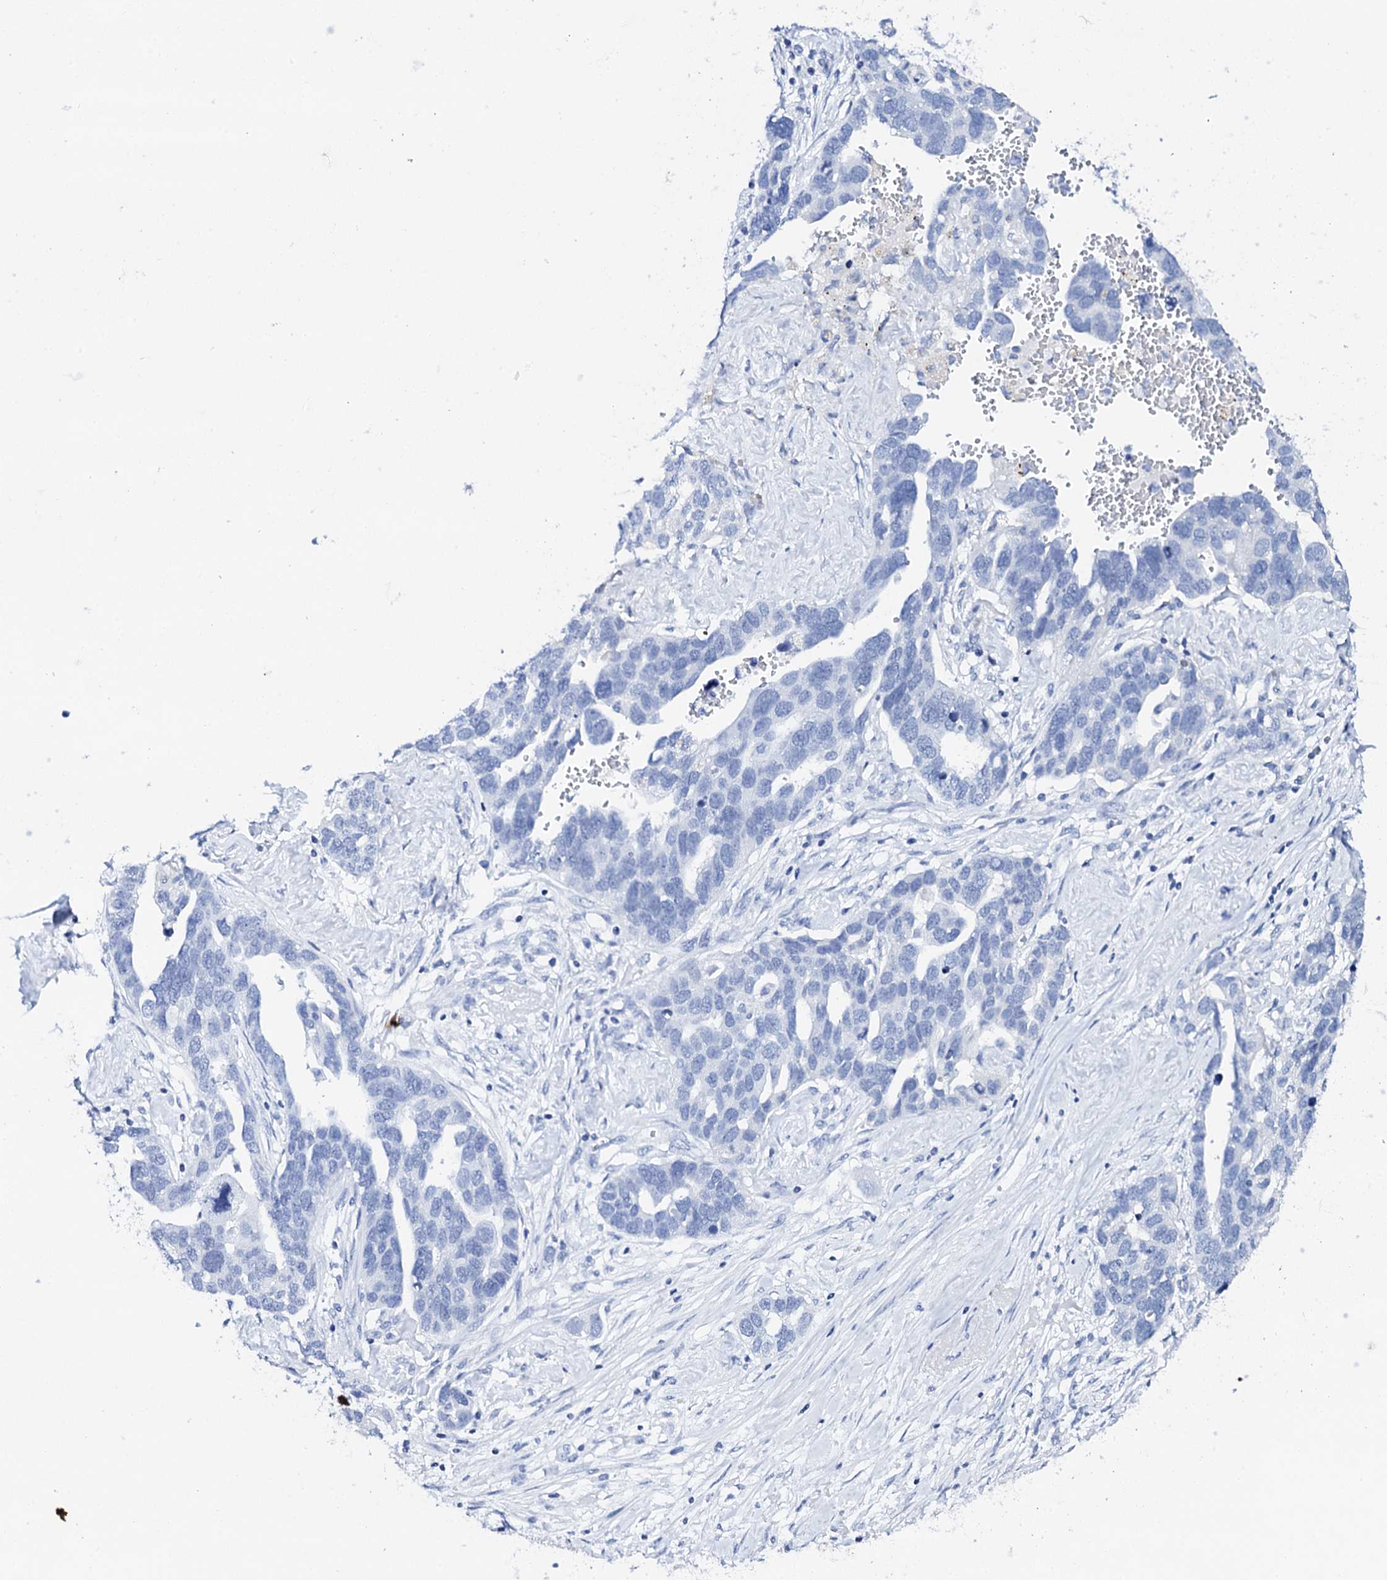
{"staining": {"intensity": "negative", "quantity": "none", "location": "none"}, "tissue": "ovarian cancer", "cell_type": "Tumor cells", "image_type": "cancer", "snomed": [{"axis": "morphology", "description": "Cystadenocarcinoma, serous, NOS"}, {"axis": "topography", "description": "Ovary"}], "caption": "Human ovarian serous cystadenocarcinoma stained for a protein using immunohistochemistry (IHC) shows no staining in tumor cells.", "gene": "FBXL16", "patient": {"sex": "female", "age": 54}}